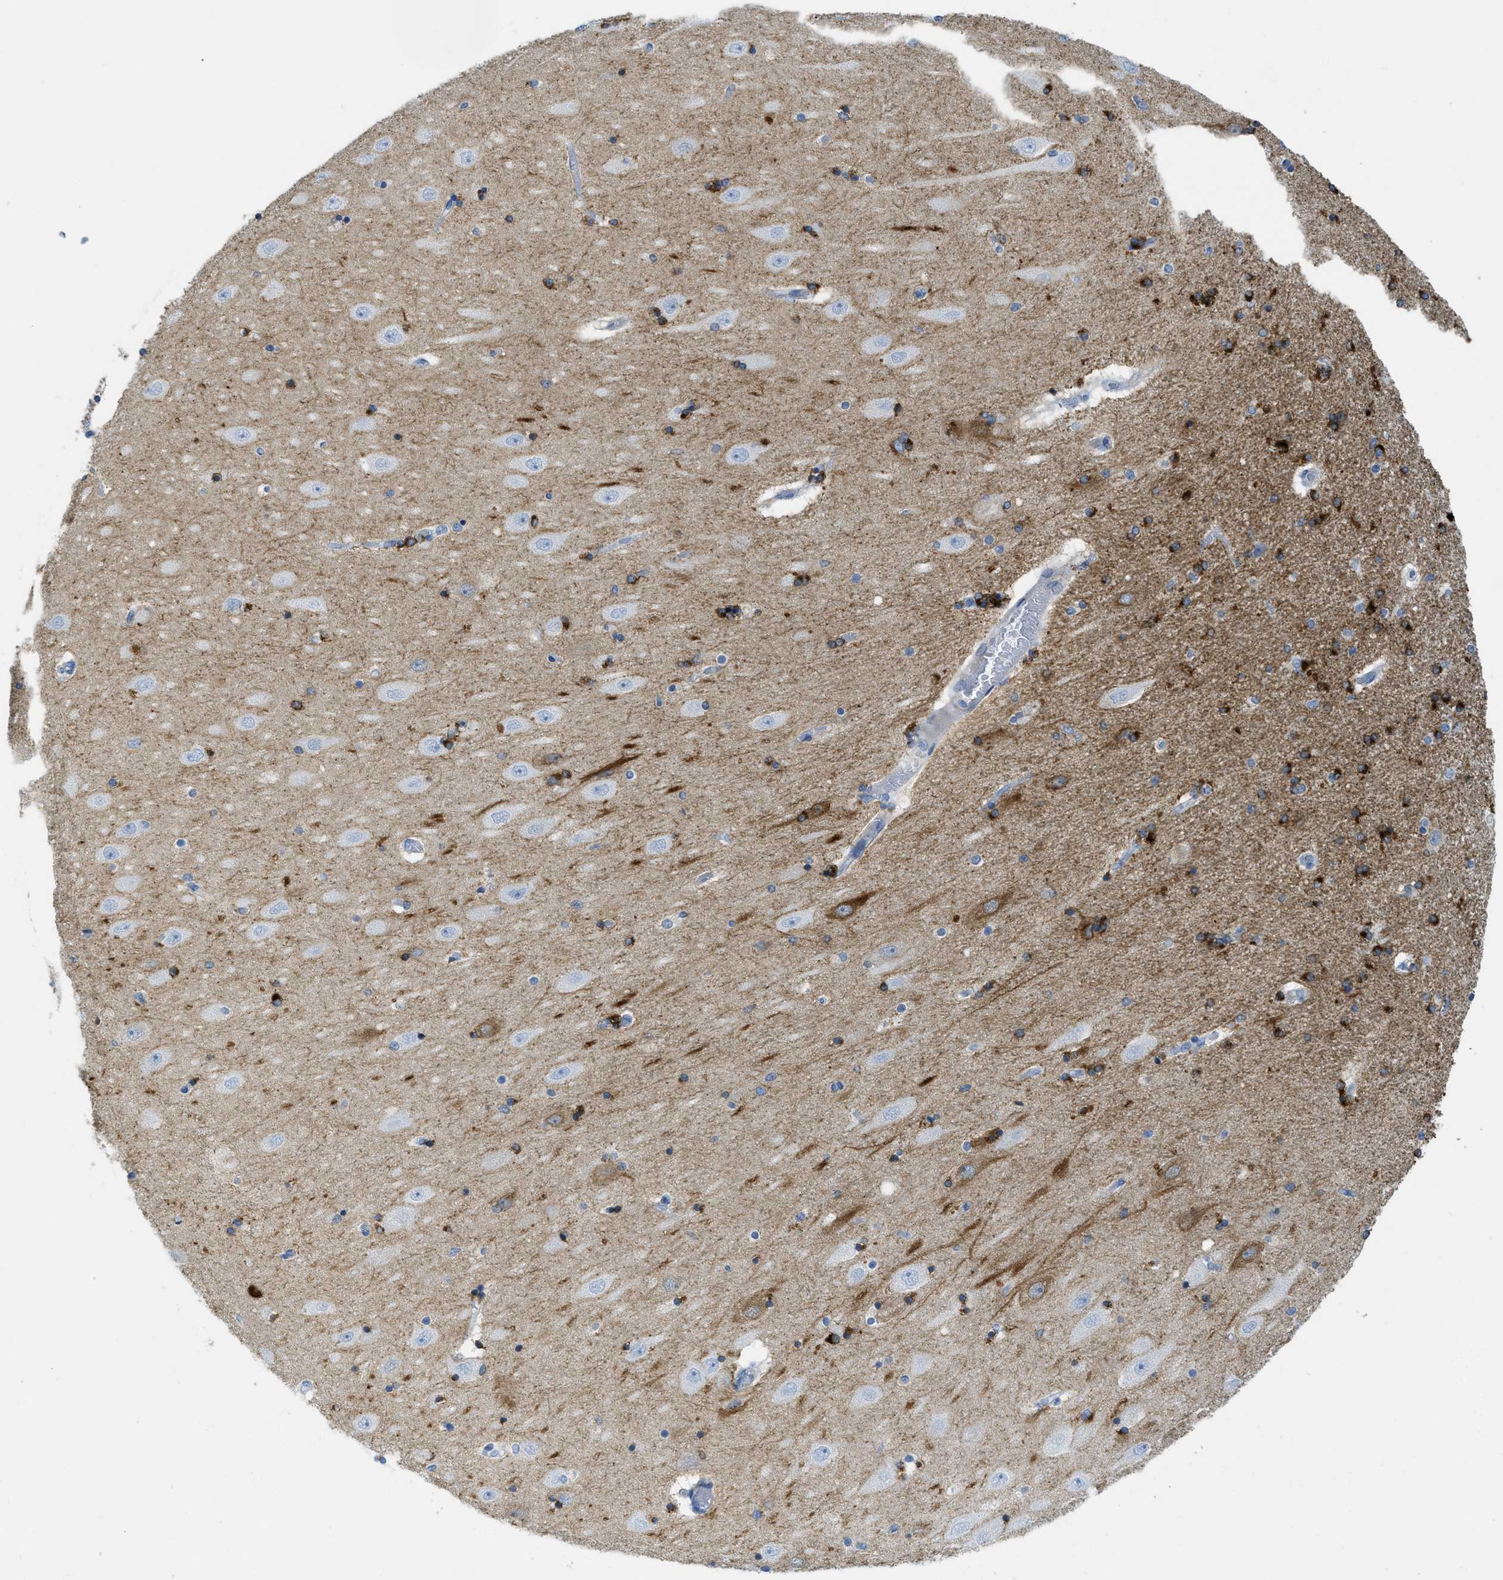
{"staining": {"intensity": "strong", "quantity": "25%-75%", "location": "cytoplasmic/membranous"}, "tissue": "hippocampus", "cell_type": "Glial cells", "image_type": "normal", "snomed": [{"axis": "morphology", "description": "Normal tissue, NOS"}, {"axis": "topography", "description": "Hippocampus"}], "caption": "A photomicrograph showing strong cytoplasmic/membranous expression in approximately 25%-75% of glial cells in unremarkable hippocampus, as visualized by brown immunohistochemical staining.", "gene": "CNNM4", "patient": {"sex": "female", "age": 54}}